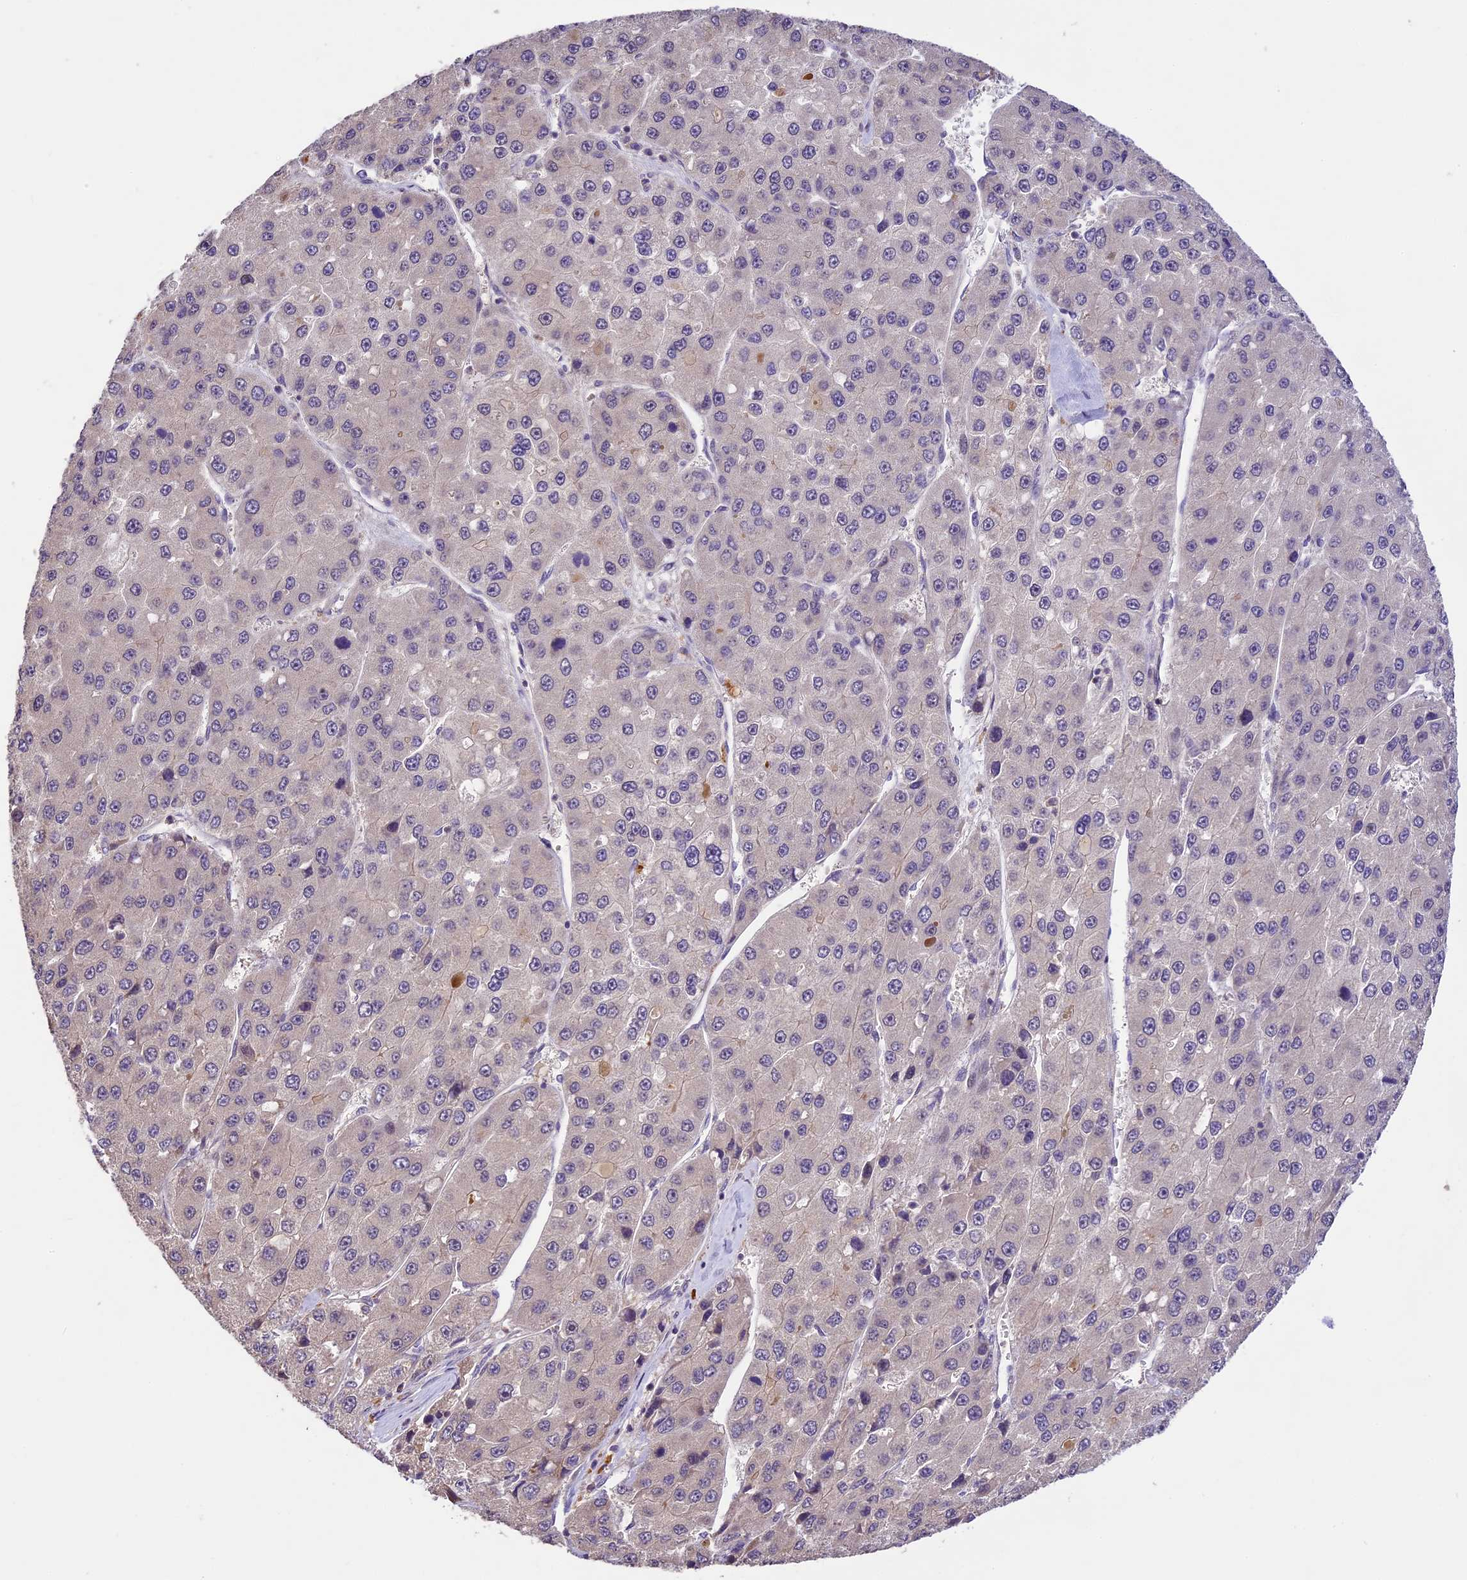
{"staining": {"intensity": "negative", "quantity": "none", "location": "none"}, "tissue": "liver cancer", "cell_type": "Tumor cells", "image_type": "cancer", "snomed": [{"axis": "morphology", "description": "Carcinoma, Hepatocellular, NOS"}, {"axis": "topography", "description": "Liver"}], "caption": "IHC of liver hepatocellular carcinoma reveals no expression in tumor cells.", "gene": "DGKH", "patient": {"sex": "female", "age": 73}}